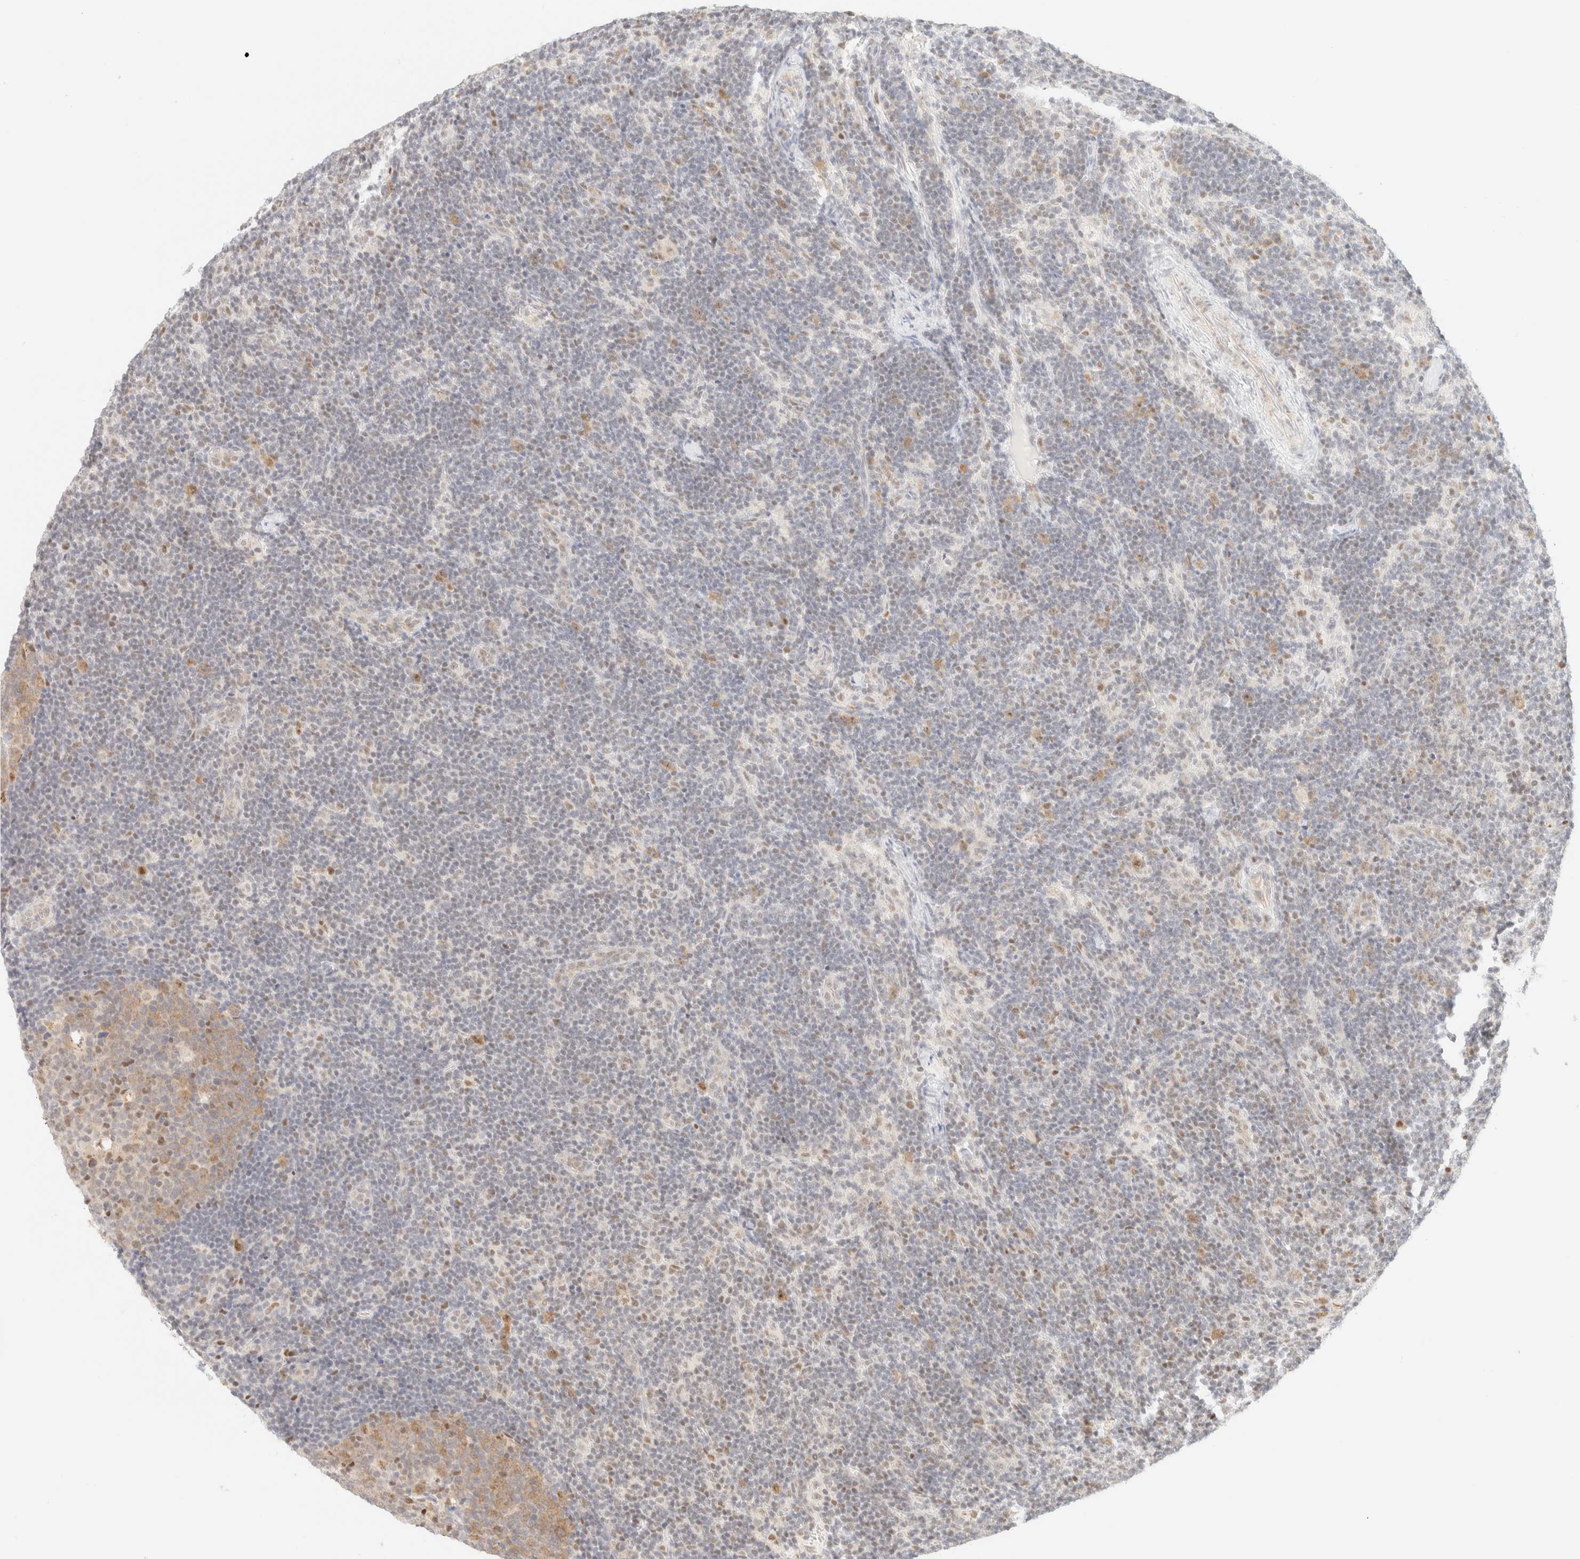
{"staining": {"intensity": "moderate", "quantity": "25%-75%", "location": "cytoplasmic/membranous,nuclear"}, "tissue": "lymph node", "cell_type": "Germinal center cells", "image_type": "normal", "snomed": [{"axis": "morphology", "description": "Normal tissue, NOS"}, {"axis": "topography", "description": "Lymph node"}], "caption": "The photomicrograph exhibits a brown stain indicating the presence of a protein in the cytoplasmic/membranous,nuclear of germinal center cells in lymph node. The staining was performed using DAB (3,3'-diaminobenzidine) to visualize the protein expression in brown, while the nuclei were stained in blue with hematoxylin (Magnification: 20x).", "gene": "TSR1", "patient": {"sex": "female", "age": 22}}